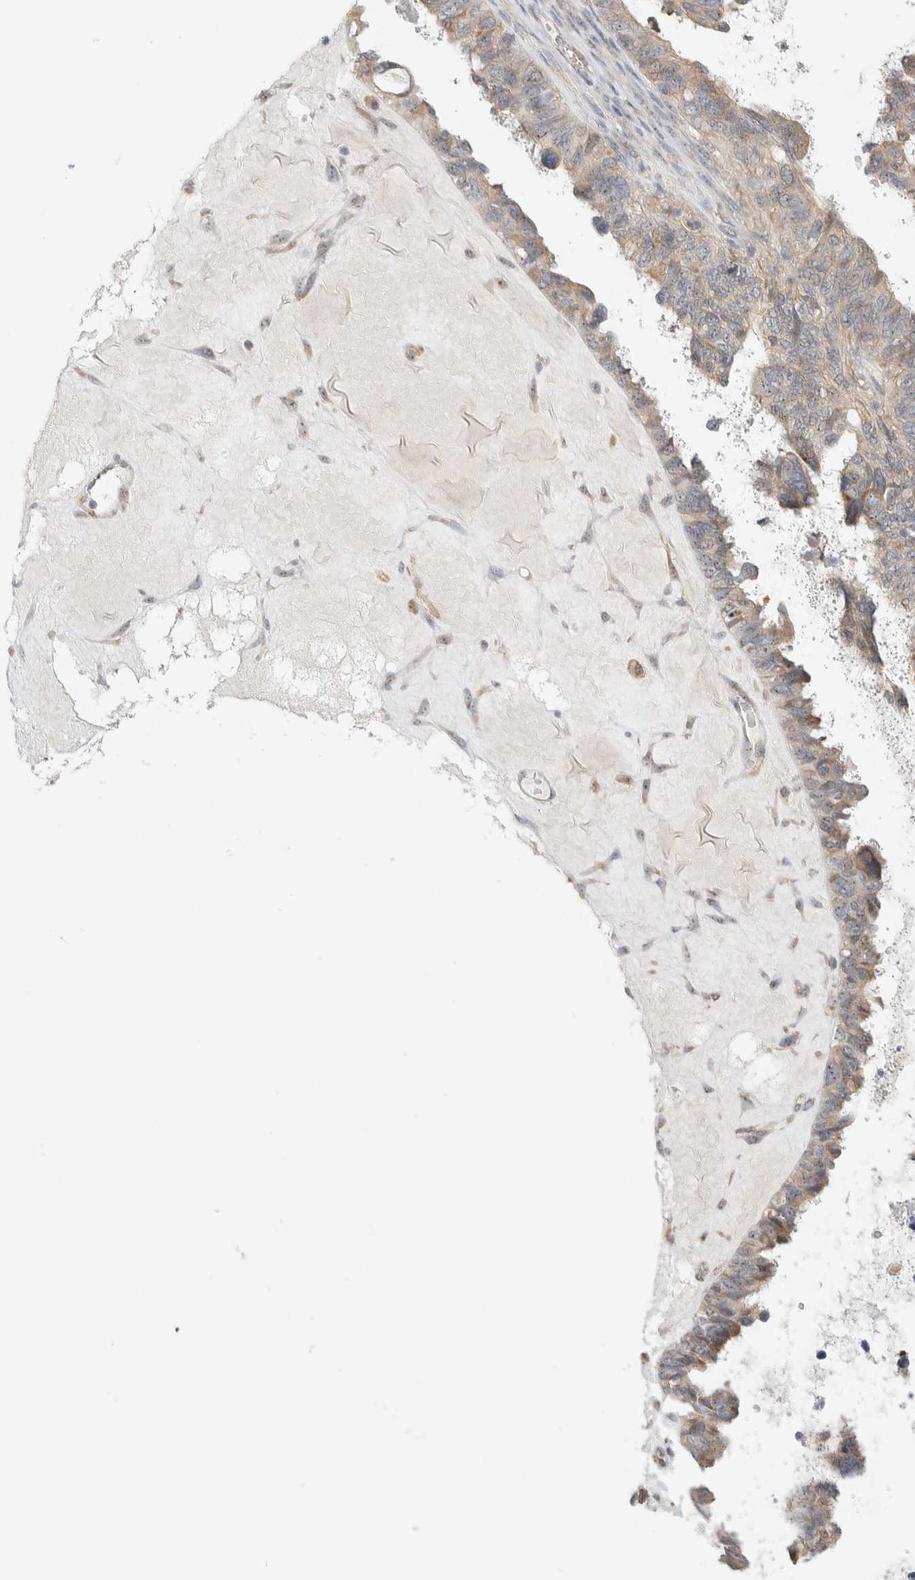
{"staining": {"intensity": "weak", "quantity": ">75%", "location": "cytoplasmic/membranous"}, "tissue": "ovarian cancer", "cell_type": "Tumor cells", "image_type": "cancer", "snomed": [{"axis": "morphology", "description": "Cystadenocarcinoma, serous, NOS"}, {"axis": "topography", "description": "Ovary"}], "caption": "Approximately >75% of tumor cells in human ovarian serous cystadenocarcinoma show weak cytoplasmic/membranous protein expression as visualized by brown immunohistochemical staining.", "gene": "KLHL40", "patient": {"sex": "female", "age": 79}}